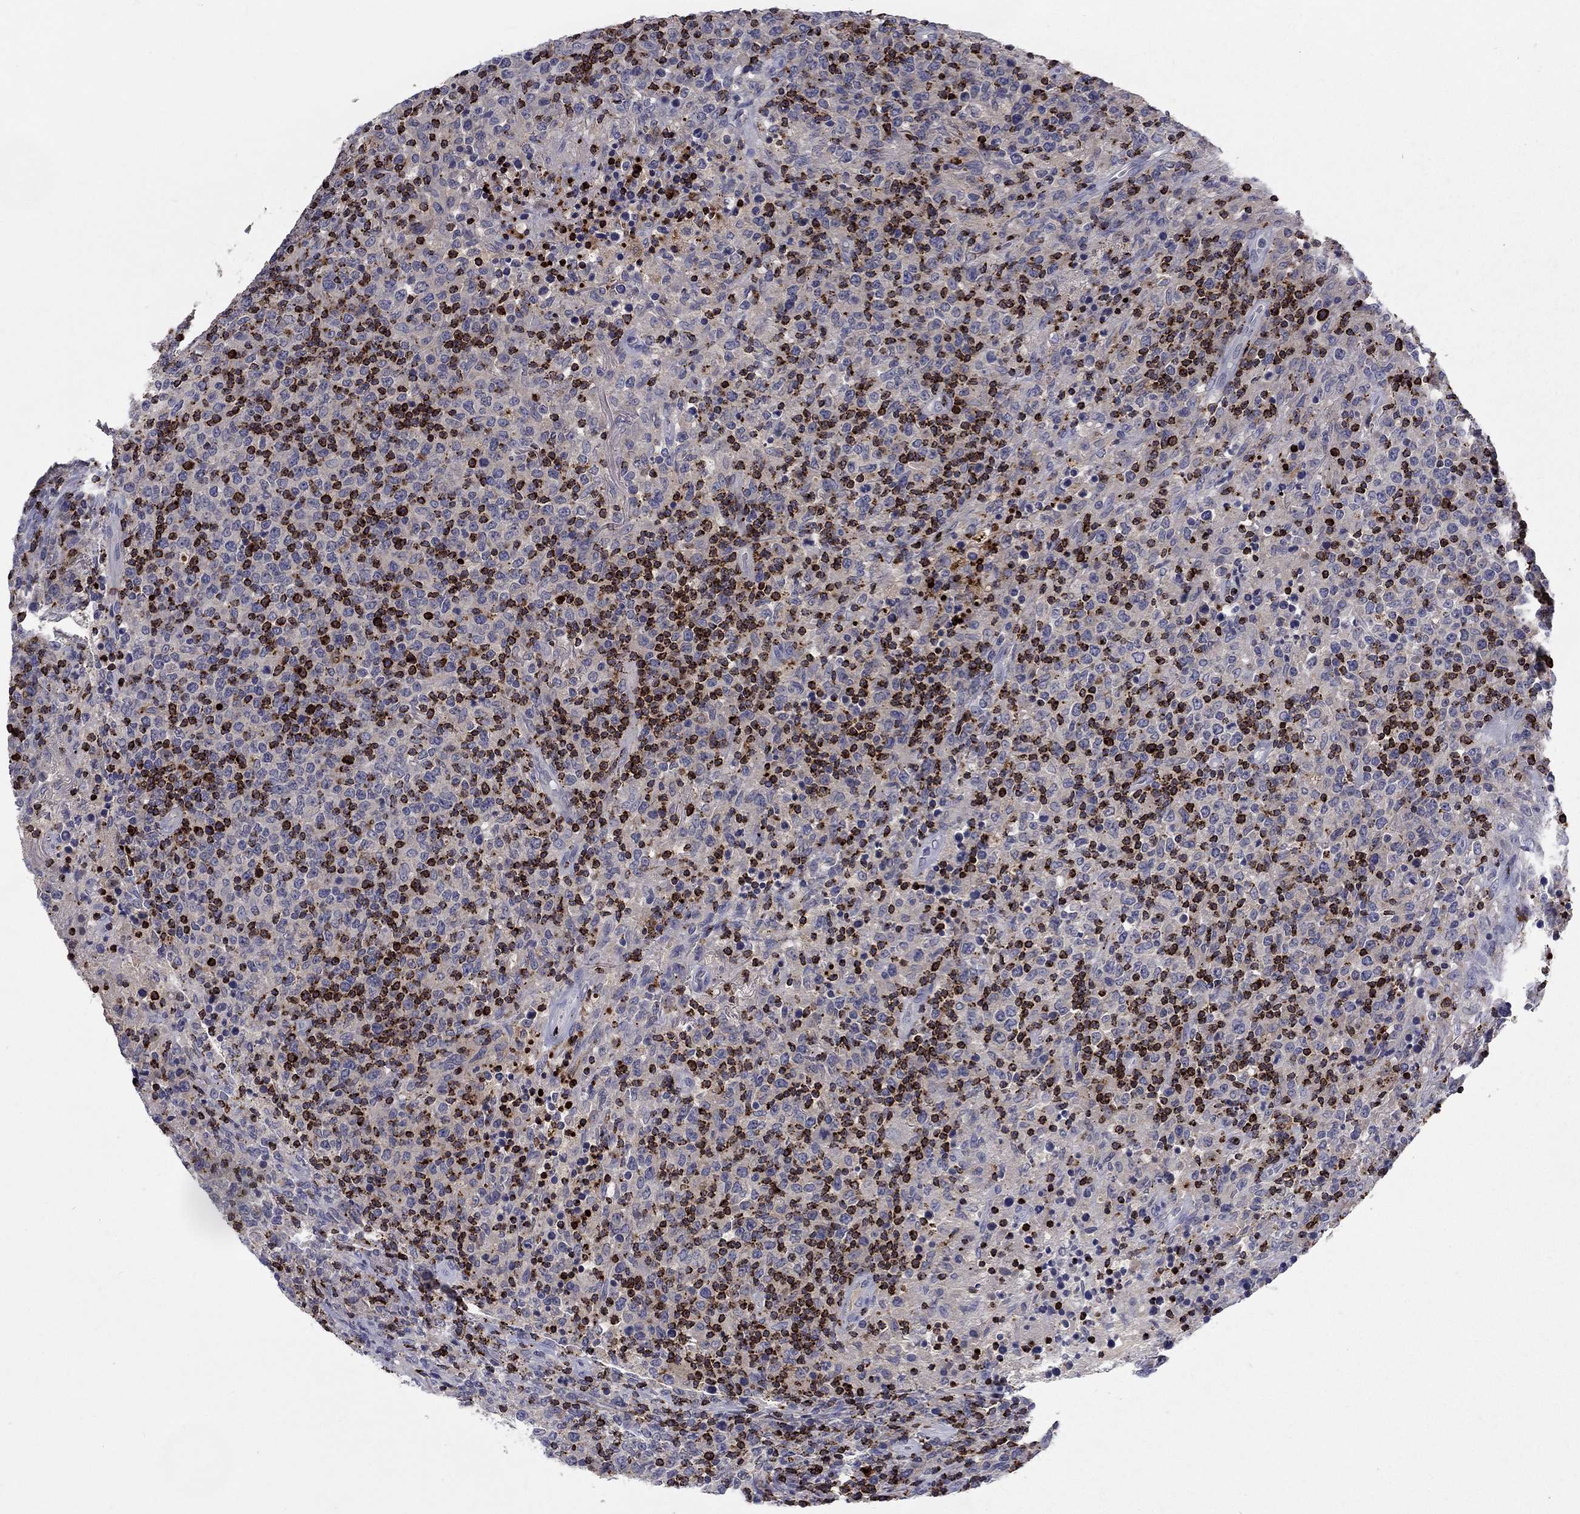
{"staining": {"intensity": "strong", "quantity": "25%-75%", "location": "cytoplasmic/membranous"}, "tissue": "lymphoma", "cell_type": "Tumor cells", "image_type": "cancer", "snomed": [{"axis": "morphology", "description": "Malignant lymphoma, non-Hodgkin's type, High grade"}, {"axis": "topography", "description": "Lung"}], "caption": "A histopathology image of high-grade malignant lymphoma, non-Hodgkin's type stained for a protein displays strong cytoplasmic/membranous brown staining in tumor cells. (DAB (3,3'-diaminobenzidine) IHC with brightfield microscopy, high magnification).", "gene": "GZMA", "patient": {"sex": "male", "age": 79}}